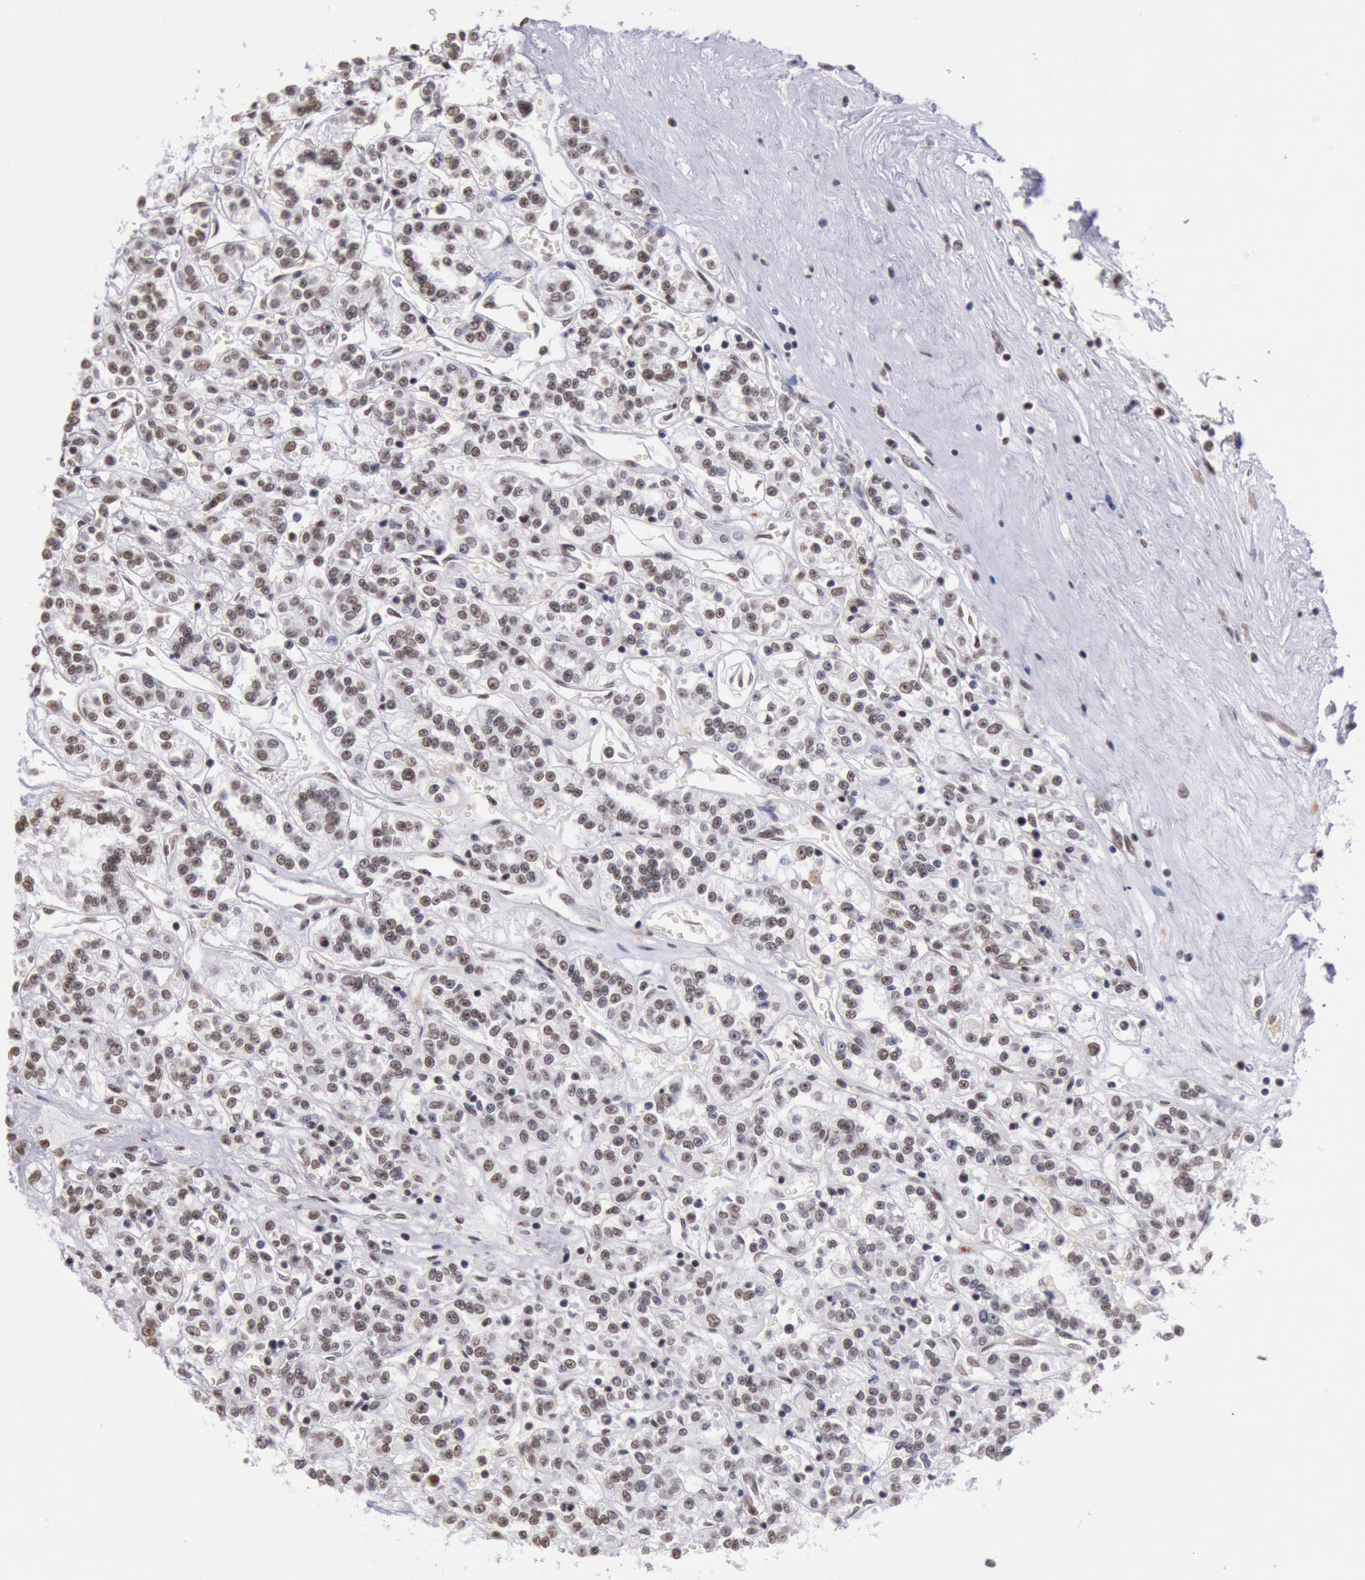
{"staining": {"intensity": "weak", "quantity": "<25%", "location": "nuclear"}, "tissue": "renal cancer", "cell_type": "Tumor cells", "image_type": "cancer", "snomed": [{"axis": "morphology", "description": "Adenocarcinoma, NOS"}, {"axis": "topography", "description": "Kidney"}], "caption": "A high-resolution photomicrograph shows immunohistochemistry staining of adenocarcinoma (renal), which exhibits no significant staining in tumor cells.", "gene": "SNRPD3", "patient": {"sex": "female", "age": 76}}